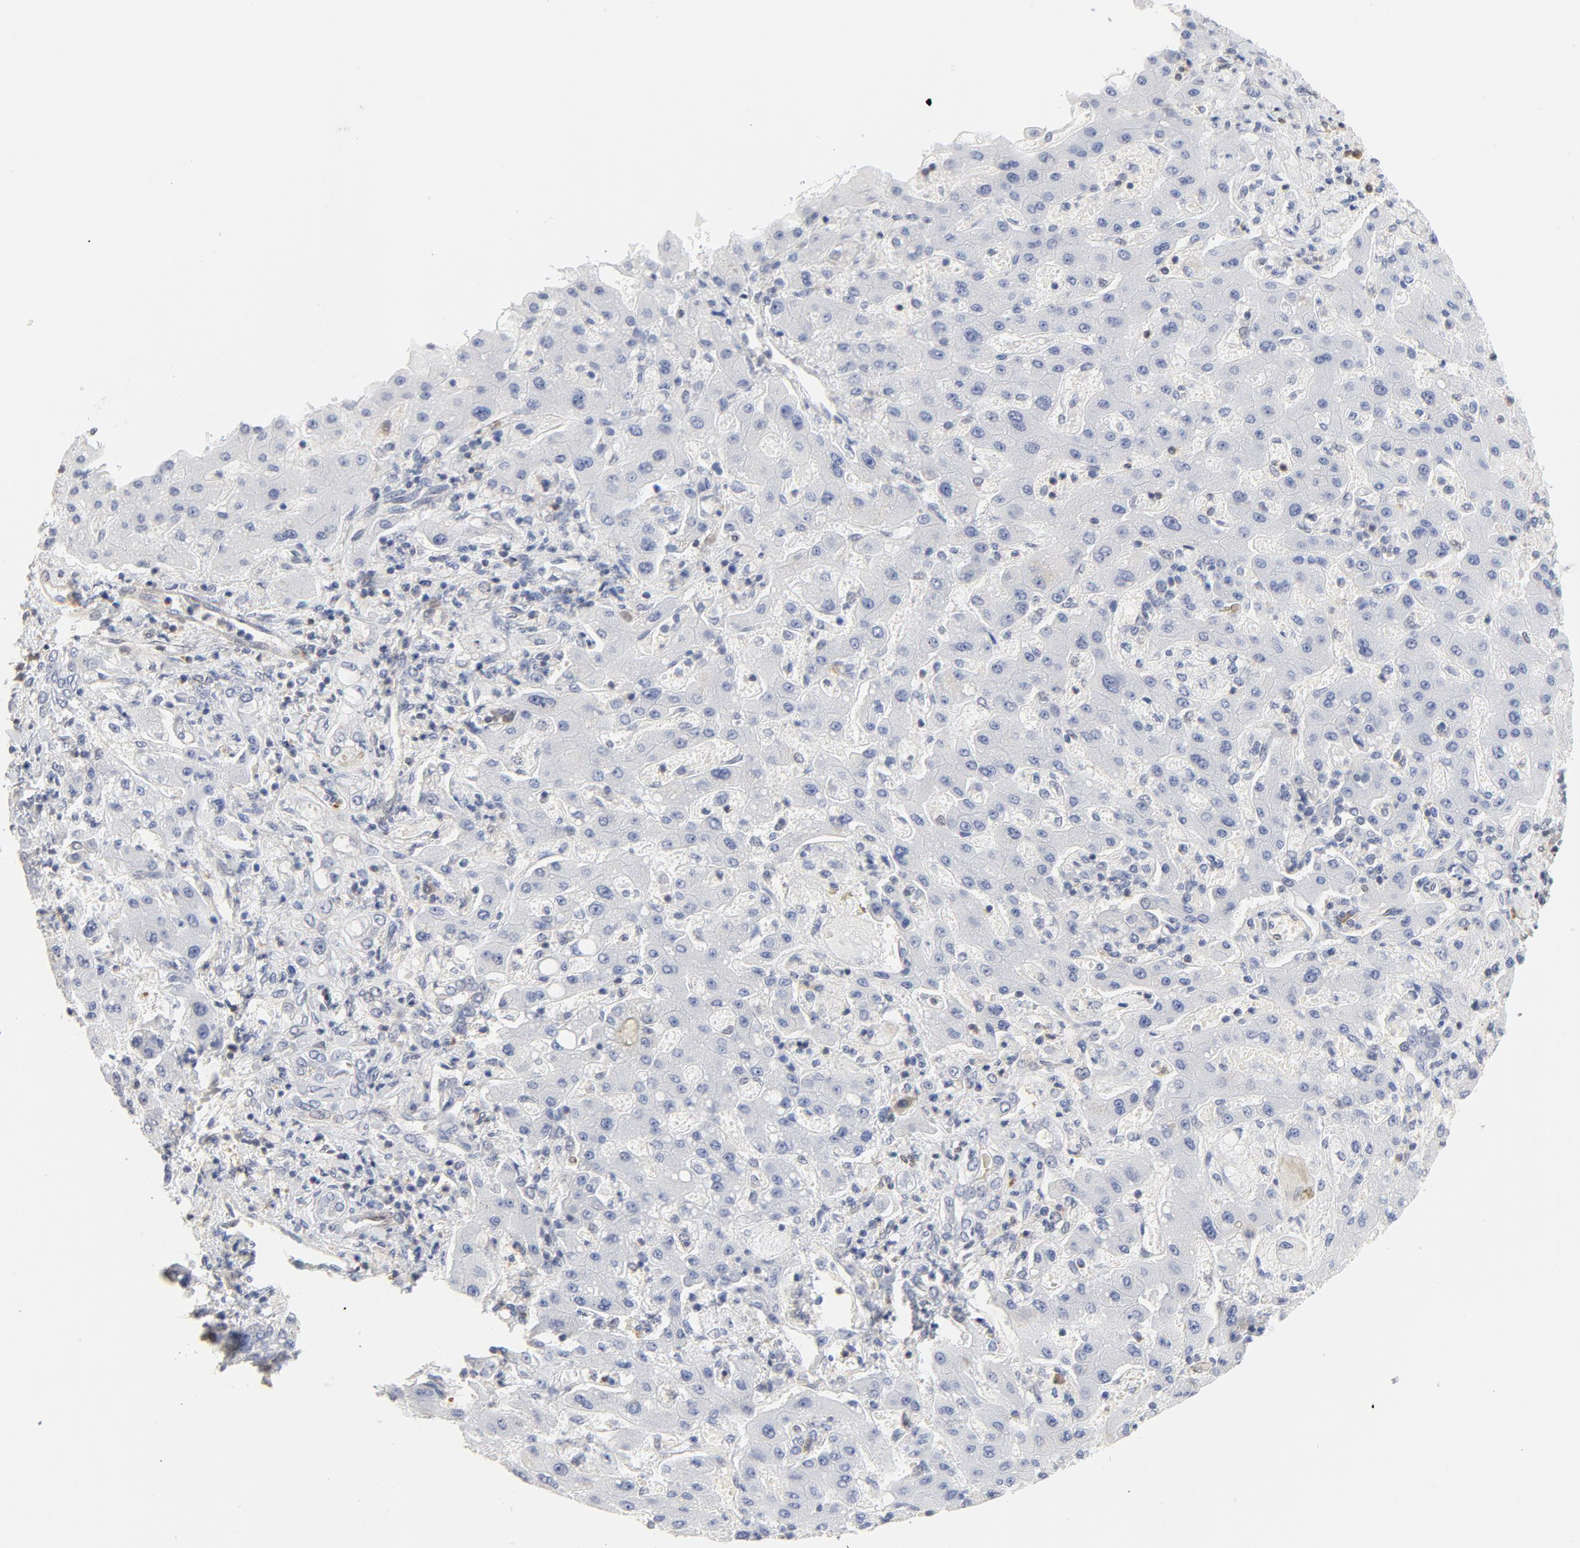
{"staining": {"intensity": "negative", "quantity": "none", "location": "none"}, "tissue": "liver cancer", "cell_type": "Tumor cells", "image_type": "cancer", "snomed": [{"axis": "morphology", "description": "Cholangiocarcinoma"}, {"axis": "topography", "description": "Liver"}], "caption": "Immunohistochemical staining of human cholangiocarcinoma (liver) demonstrates no significant positivity in tumor cells.", "gene": "CDKN1B", "patient": {"sex": "male", "age": 50}}